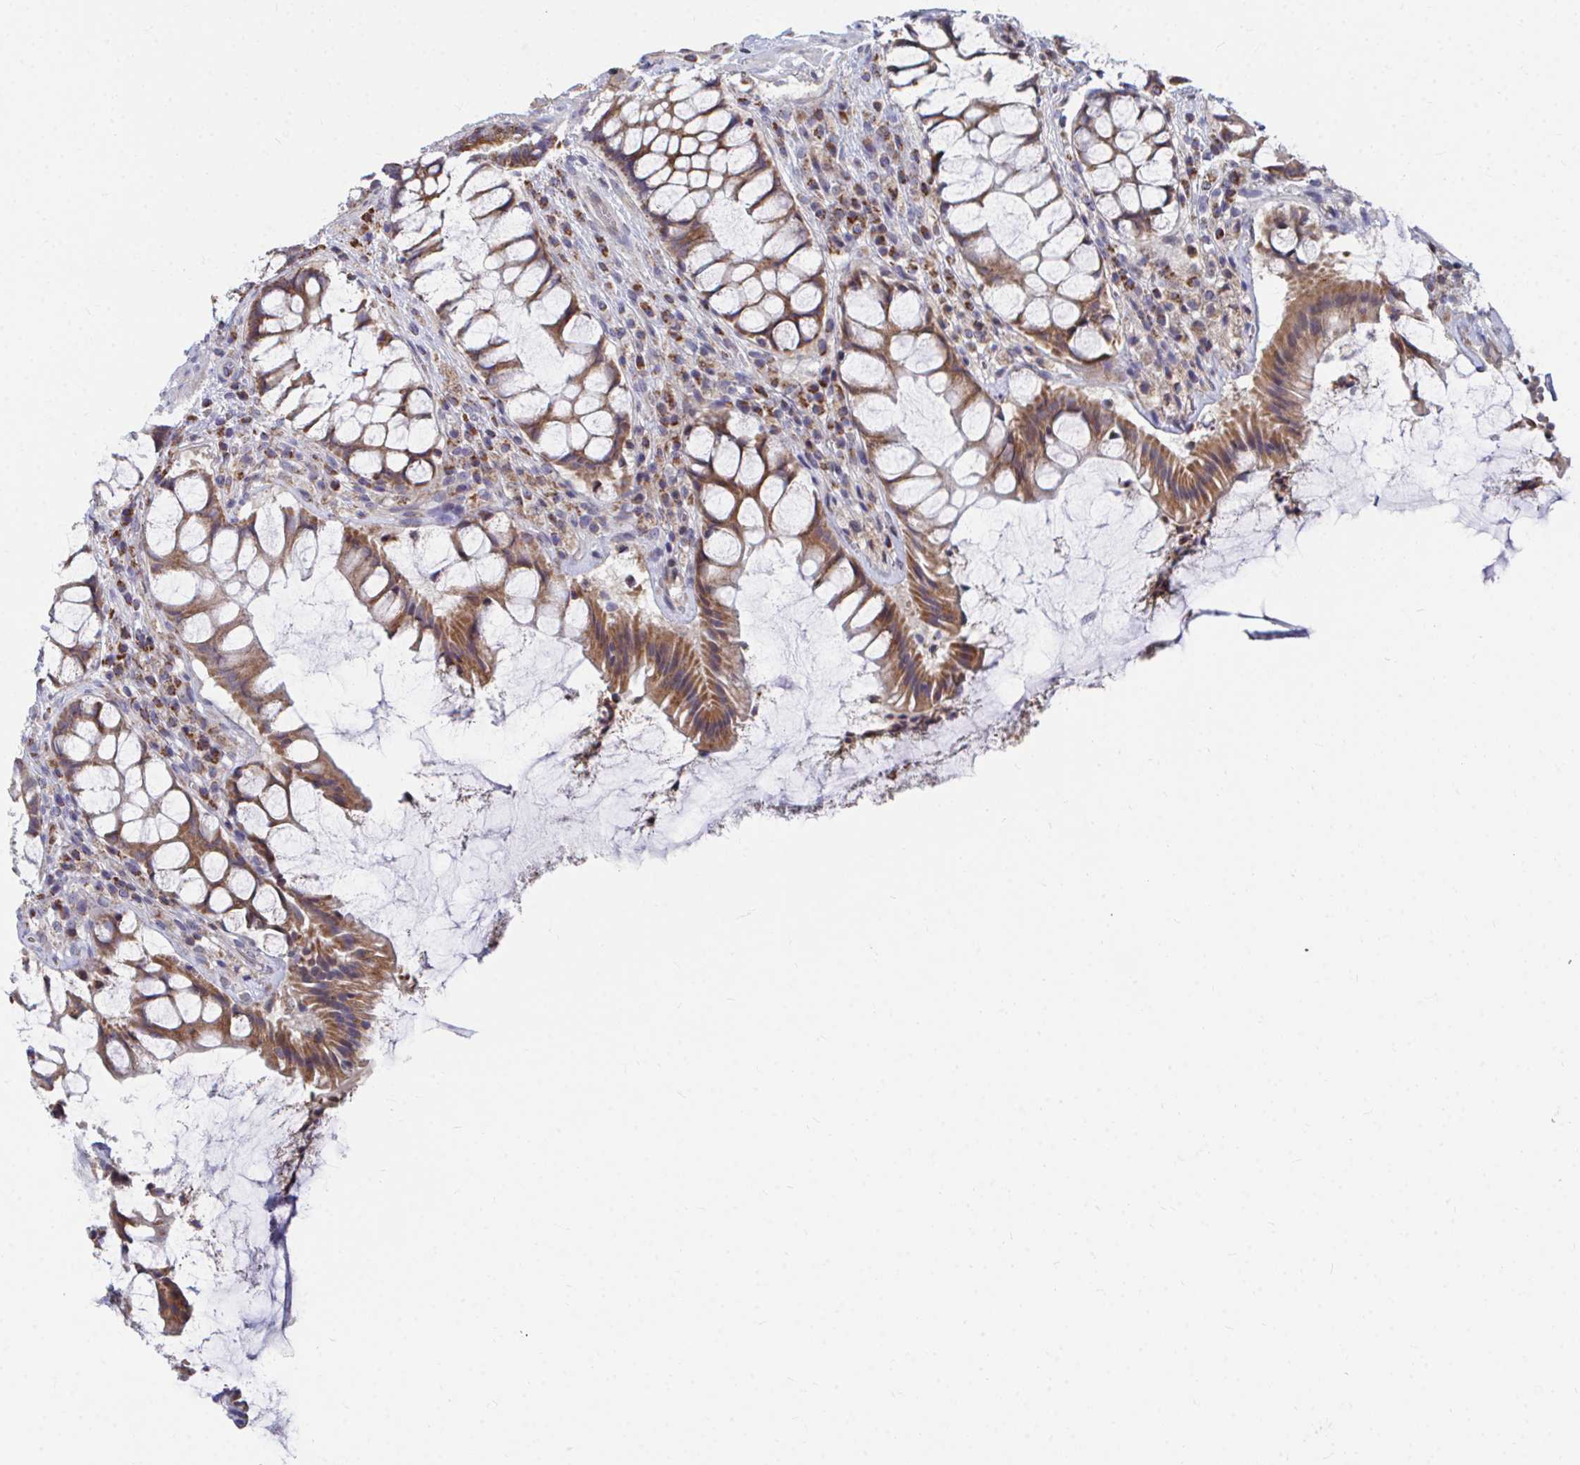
{"staining": {"intensity": "strong", "quantity": ">75%", "location": "cytoplasmic/membranous"}, "tissue": "rectum", "cell_type": "Glandular cells", "image_type": "normal", "snomed": [{"axis": "morphology", "description": "Normal tissue, NOS"}, {"axis": "topography", "description": "Rectum"}], "caption": "This image shows immunohistochemistry staining of unremarkable human rectum, with high strong cytoplasmic/membranous expression in approximately >75% of glandular cells.", "gene": "PEX3", "patient": {"sex": "female", "age": 58}}